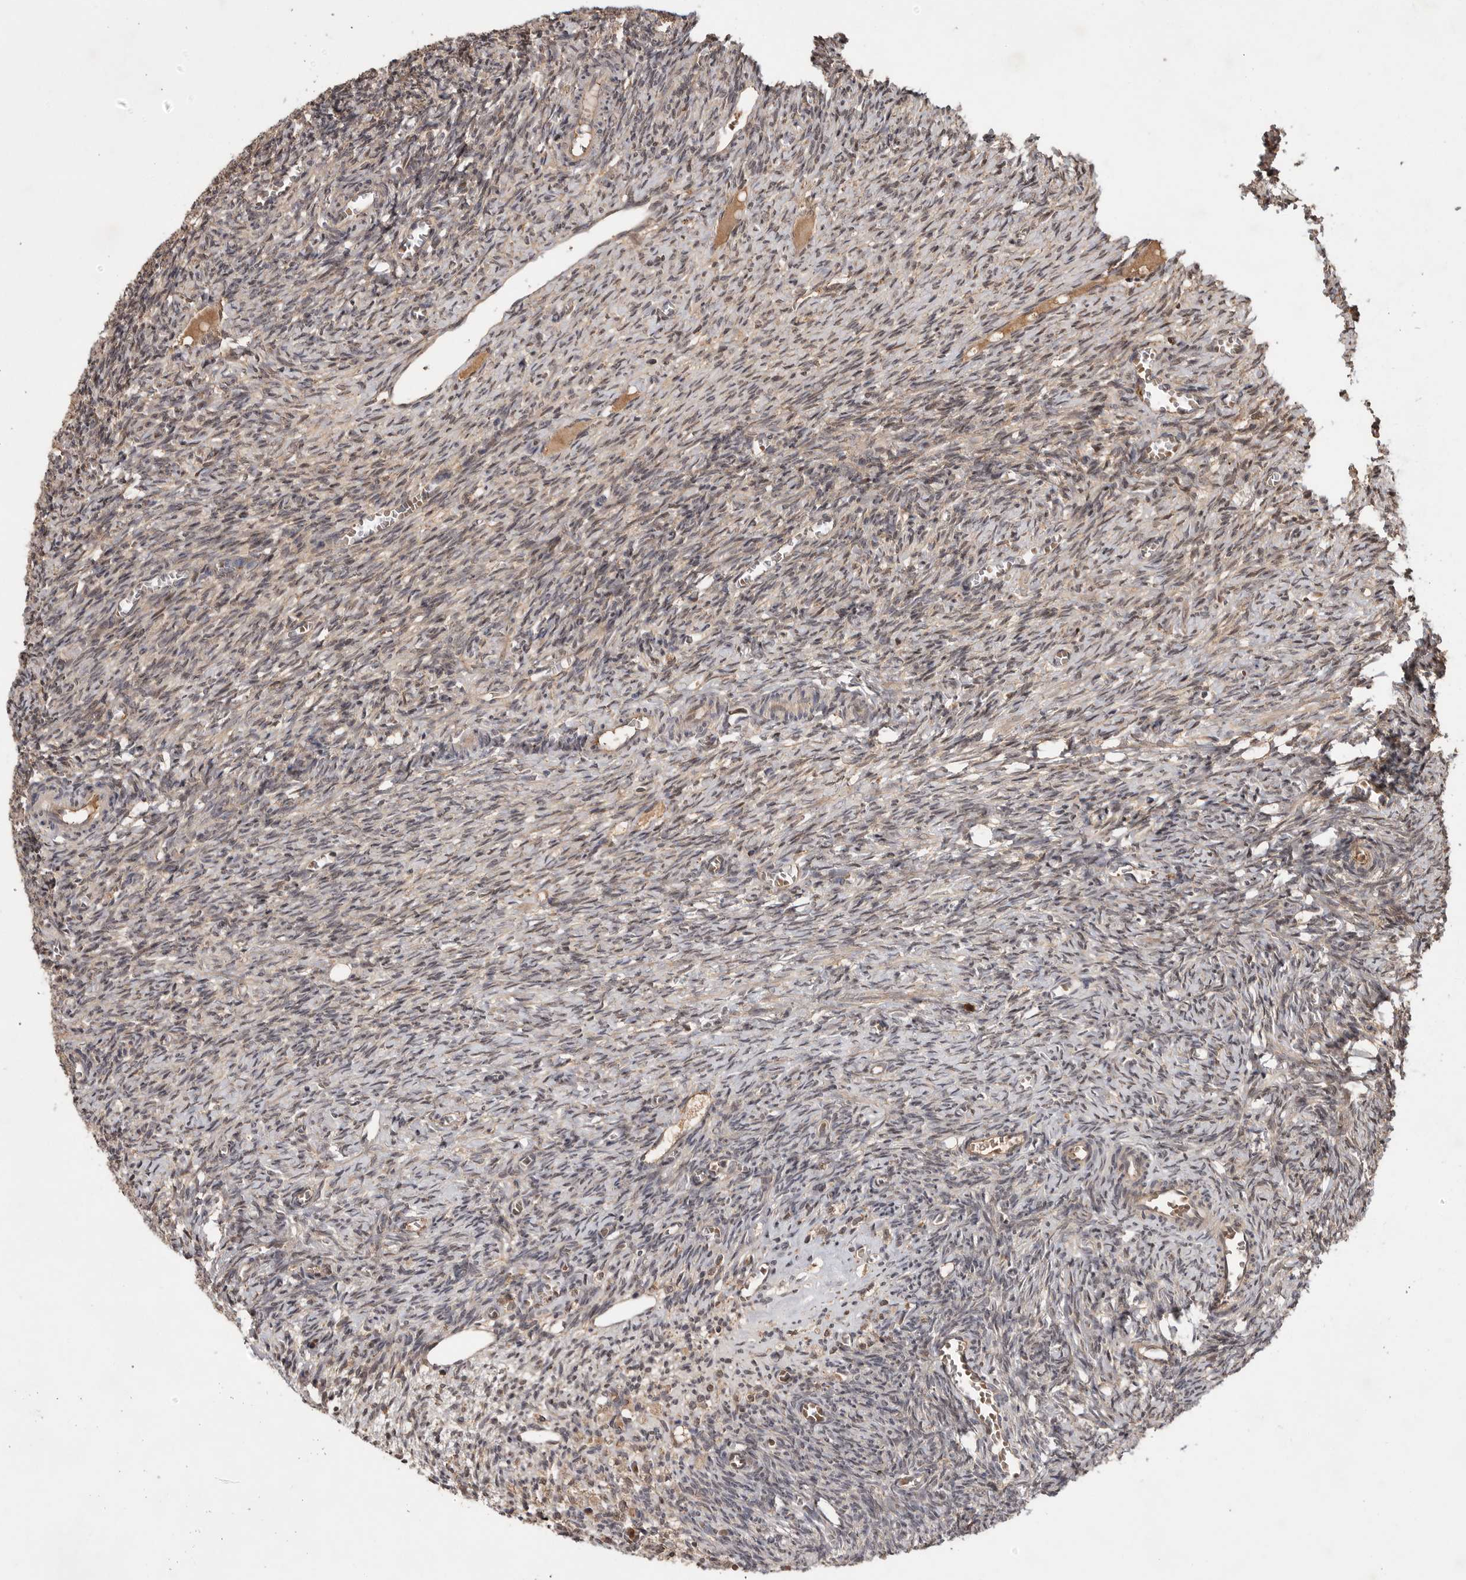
{"staining": {"intensity": "weak", "quantity": ">75%", "location": "cytoplasmic/membranous"}, "tissue": "ovary", "cell_type": "Ovarian stroma cells", "image_type": "normal", "snomed": [{"axis": "morphology", "description": "Normal tissue, NOS"}, {"axis": "topography", "description": "Ovary"}], "caption": "IHC (DAB (3,3'-diaminobenzidine)) staining of benign human ovary shows weak cytoplasmic/membranous protein expression in about >75% of ovarian stroma cells. (IHC, brightfield microscopy, high magnification).", "gene": "VN1R4", "patient": {"sex": "female", "age": 27}}